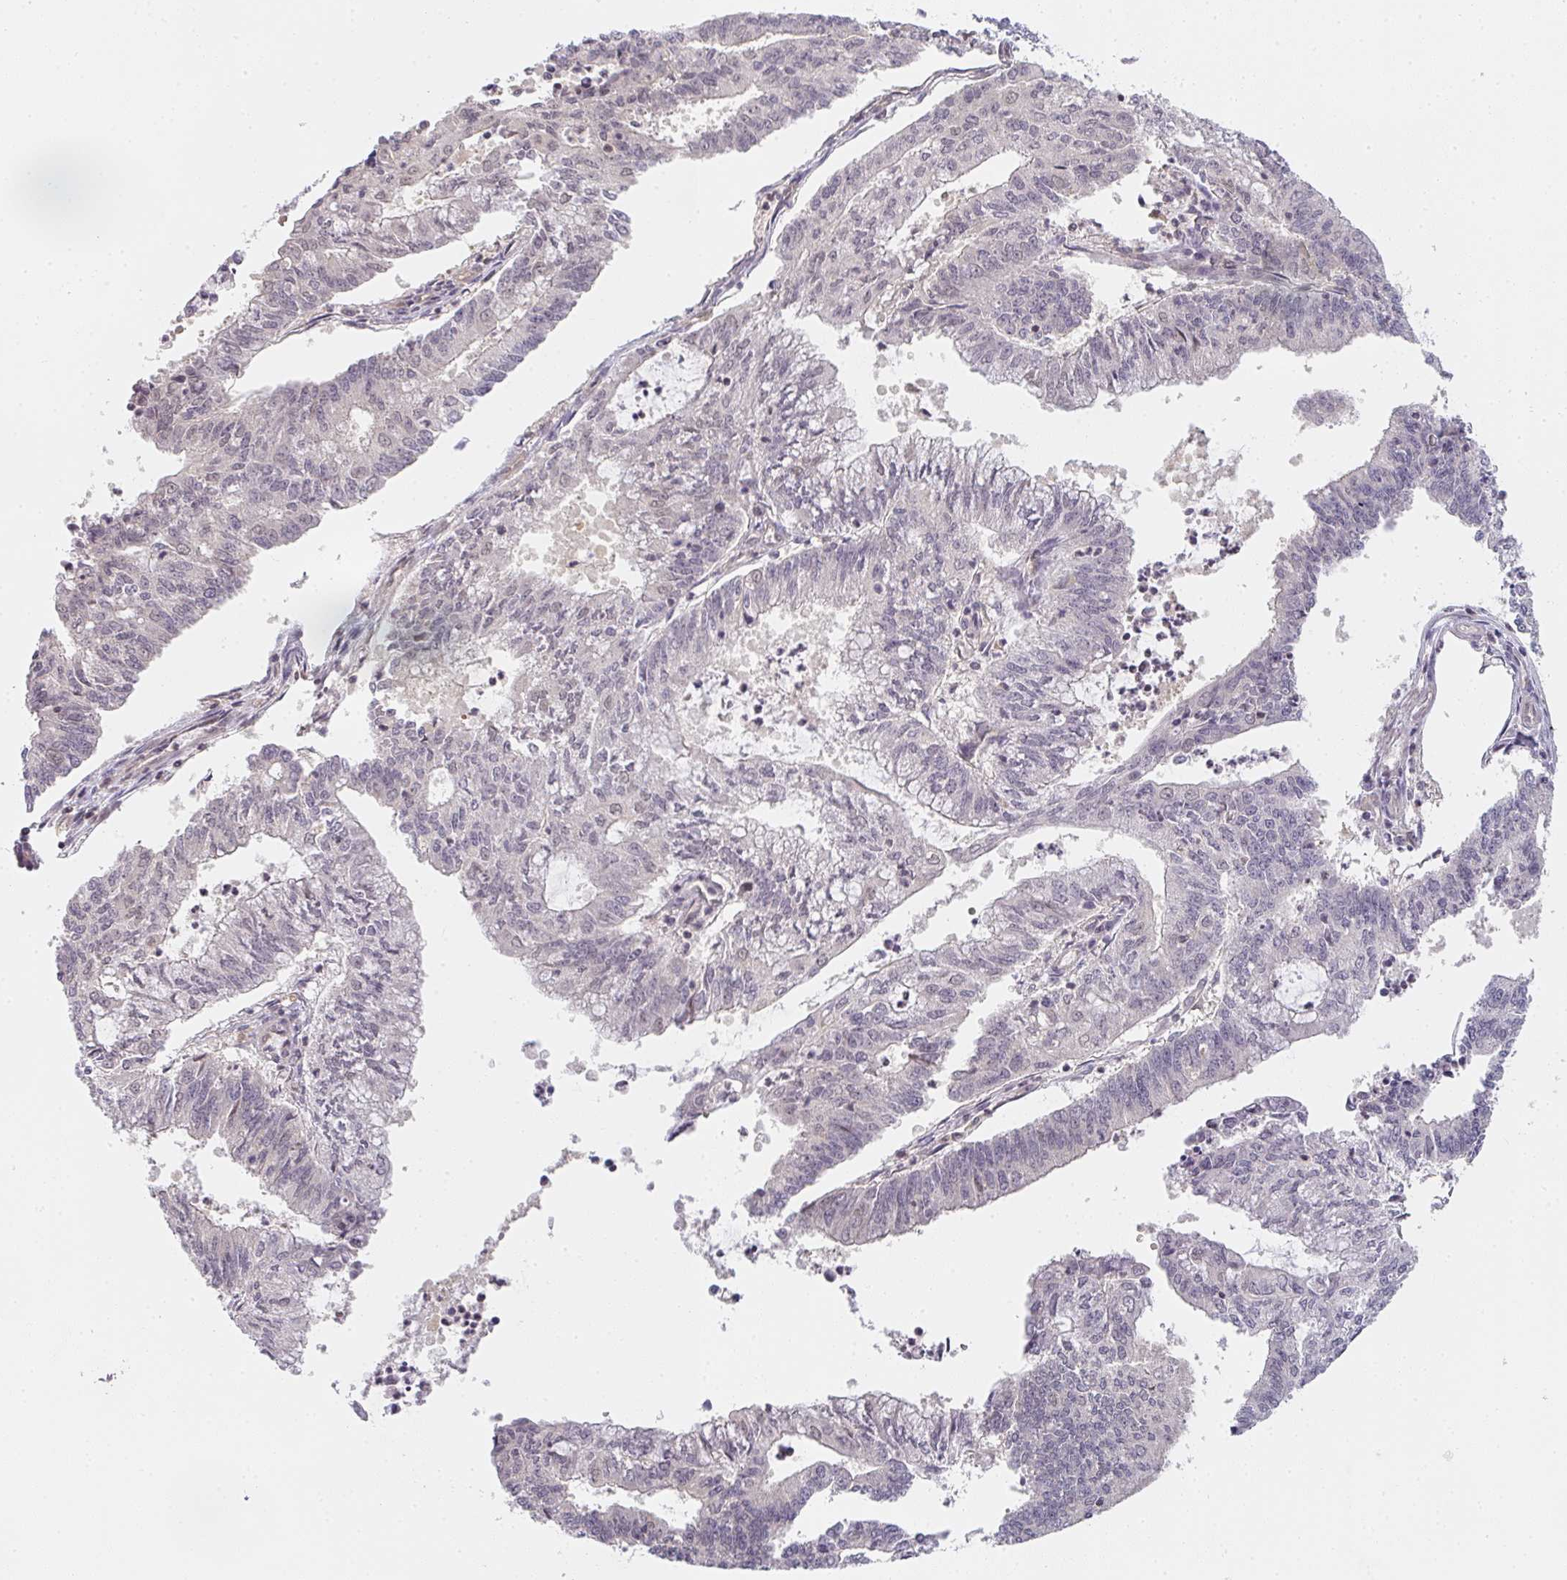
{"staining": {"intensity": "negative", "quantity": "none", "location": "none"}, "tissue": "endometrial cancer", "cell_type": "Tumor cells", "image_type": "cancer", "snomed": [{"axis": "morphology", "description": "Adenocarcinoma, NOS"}, {"axis": "topography", "description": "Endometrium"}], "caption": "A high-resolution micrograph shows immunohistochemistry (IHC) staining of endometrial cancer (adenocarcinoma), which shows no significant expression in tumor cells.", "gene": "GSDMB", "patient": {"sex": "female", "age": 61}}